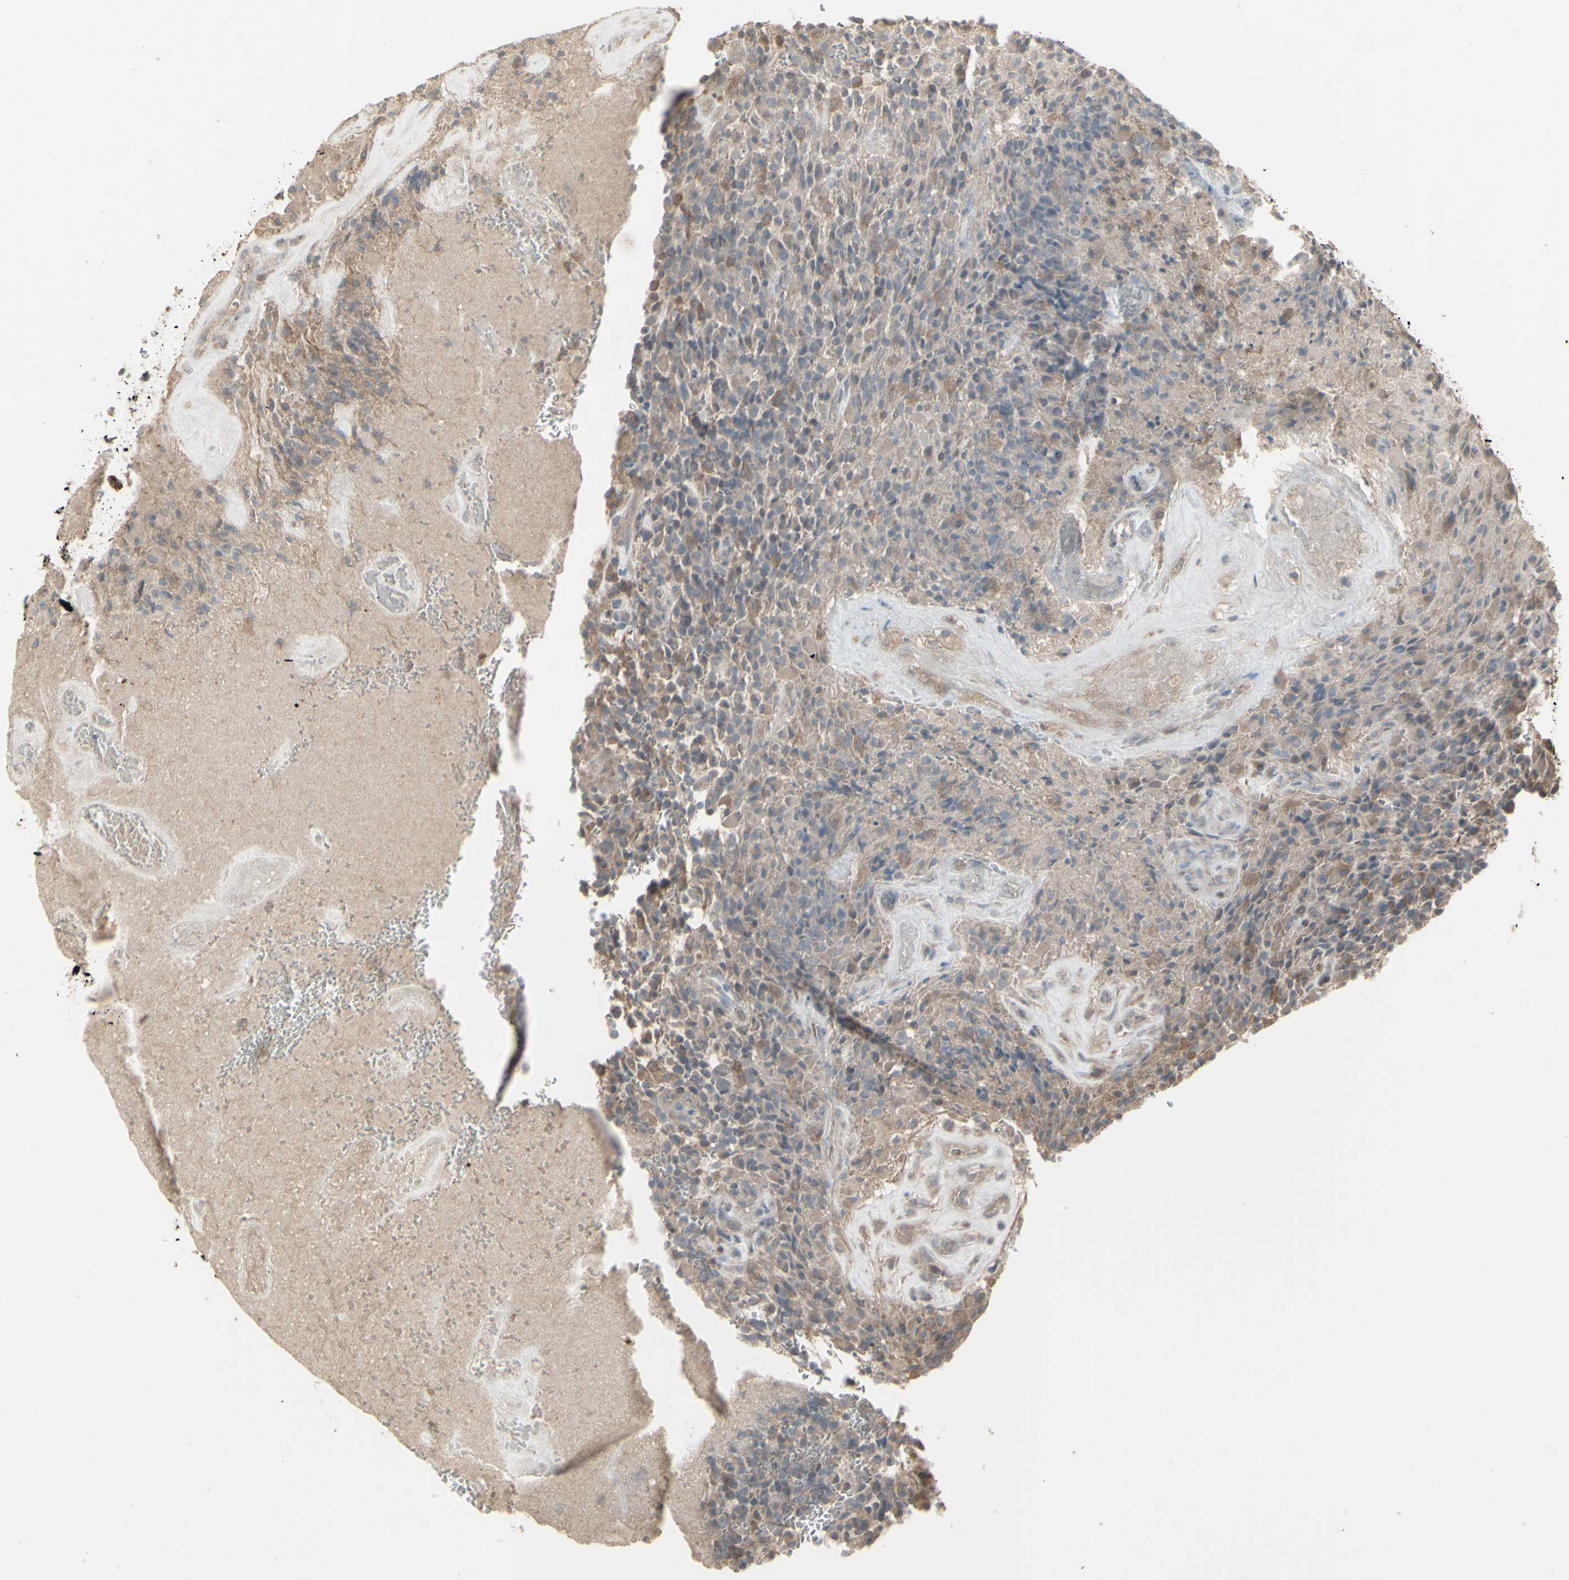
{"staining": {"intensity": "weak", "quantity": "25%-75%", "location": "cytoplasmic/membranous"}, "tissue": "glioma", "cell_type": "Tumor cells", "image_type": "cancer", "snomed": [{"axis": "morphology", "description": "Glioma, malignant, High grade"}, {"axis": "topography", "description": "Brain"}], "caption": "A photomicrograph of glioma stained for a protein demonstrates weak cytoplasmic/membranous brown staining in tumor cells. (DAB (3,3'-diaminobenzidine) IHC, brown staining for protein, blue staining for nuclei).", "gene": "CSK", "patient": {"sex": "male", "age": 71}}